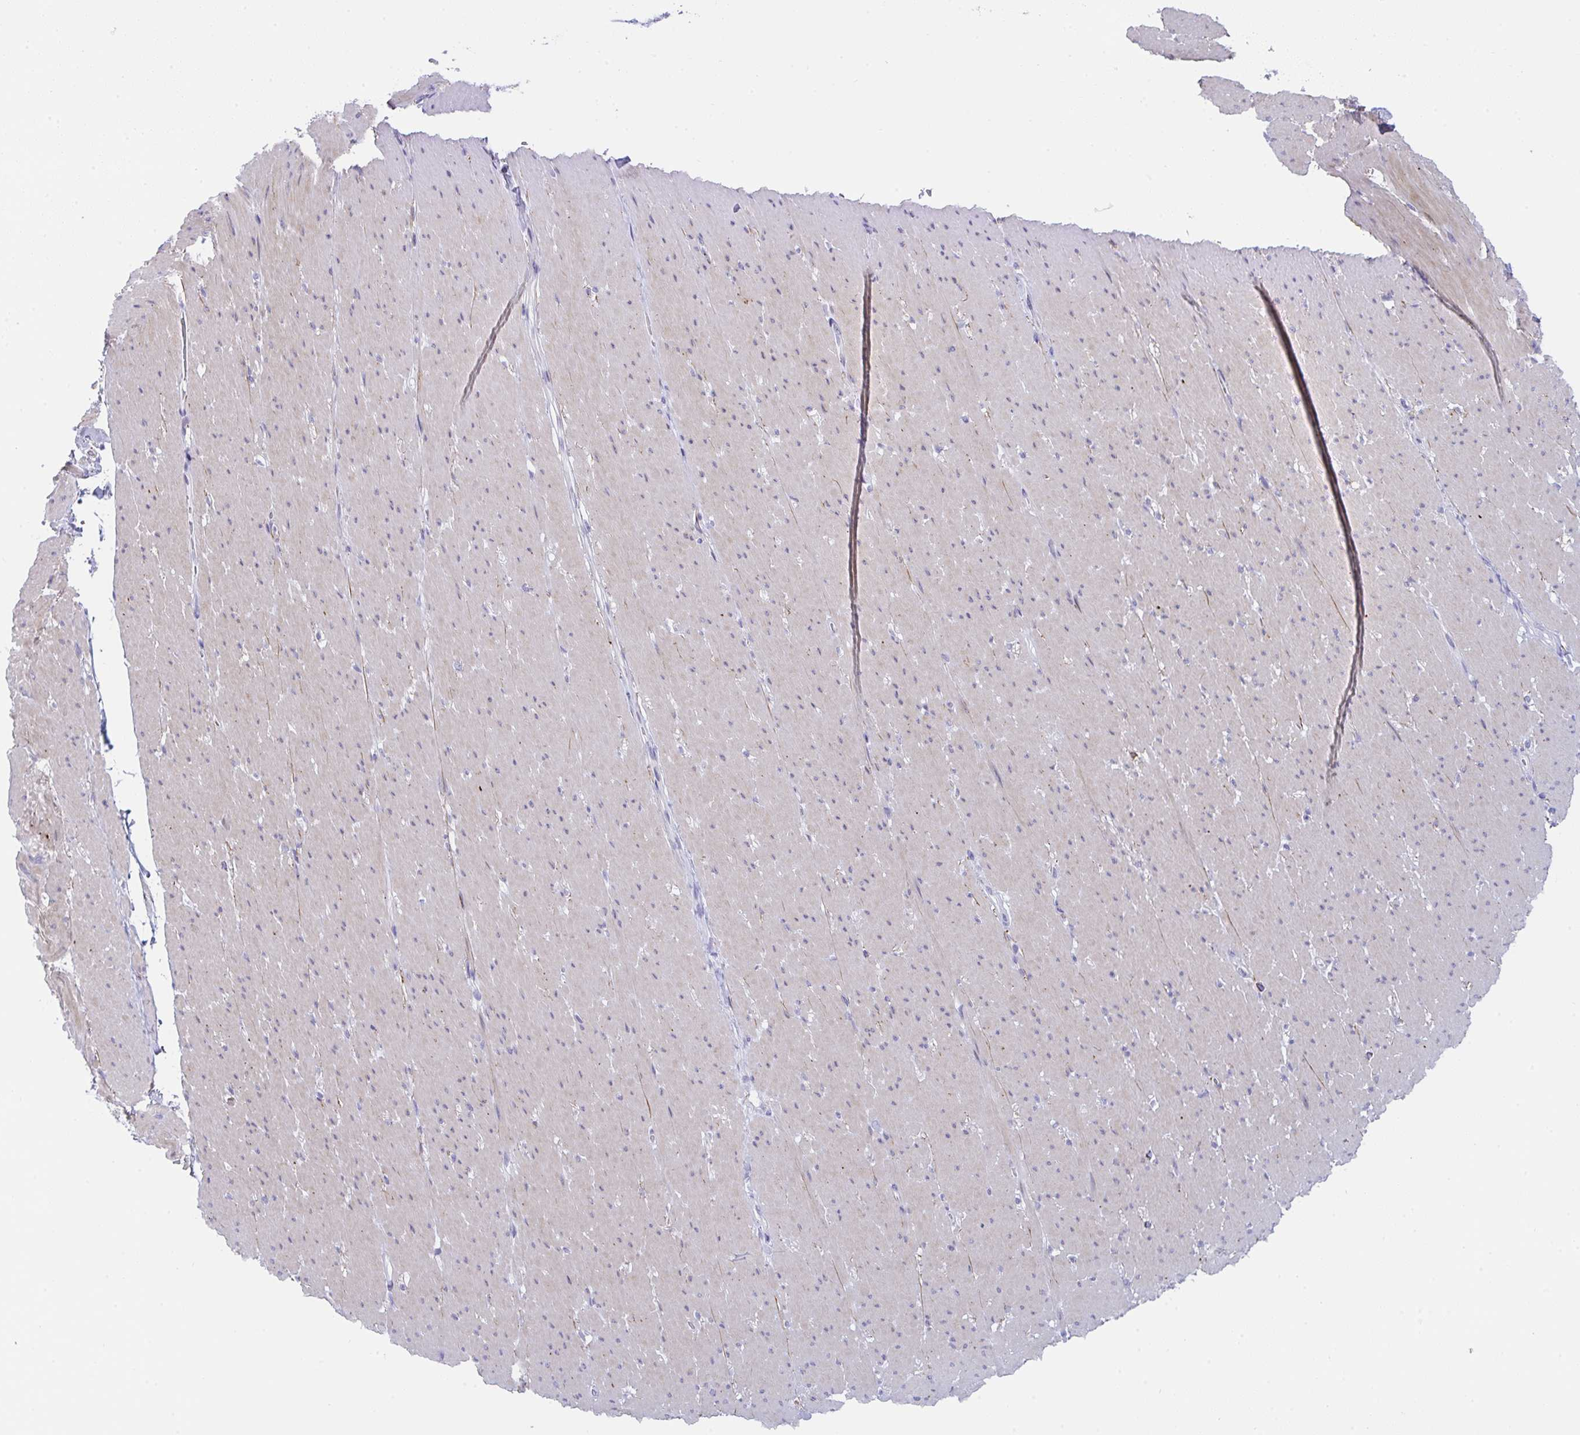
{"staining": {"intensity": "moderate", "quantity": "<25%", "location": "cytoplasmic/membranous"}, "tissue": "smooth muscle", "cell_type": "Smooth muscle cells", "image_type": "normal", "snomed": [{"axis": "morphology", "description": "Normal tissue, NOS"}, {"axis": "topography", "description": "Smooth muscle"}, {"axis": "topography", "description": "Rectum"}], "caption": "A photomicrograph of smooth muscle stained for a protein demonstrates moderate cytoplasmic/membranous brown staining in smooth muscle cells. (IHC, brightfield microscopy, high magnification).", "gene": "KMT2E", "patient": {"sex": "male", "age": 53}}